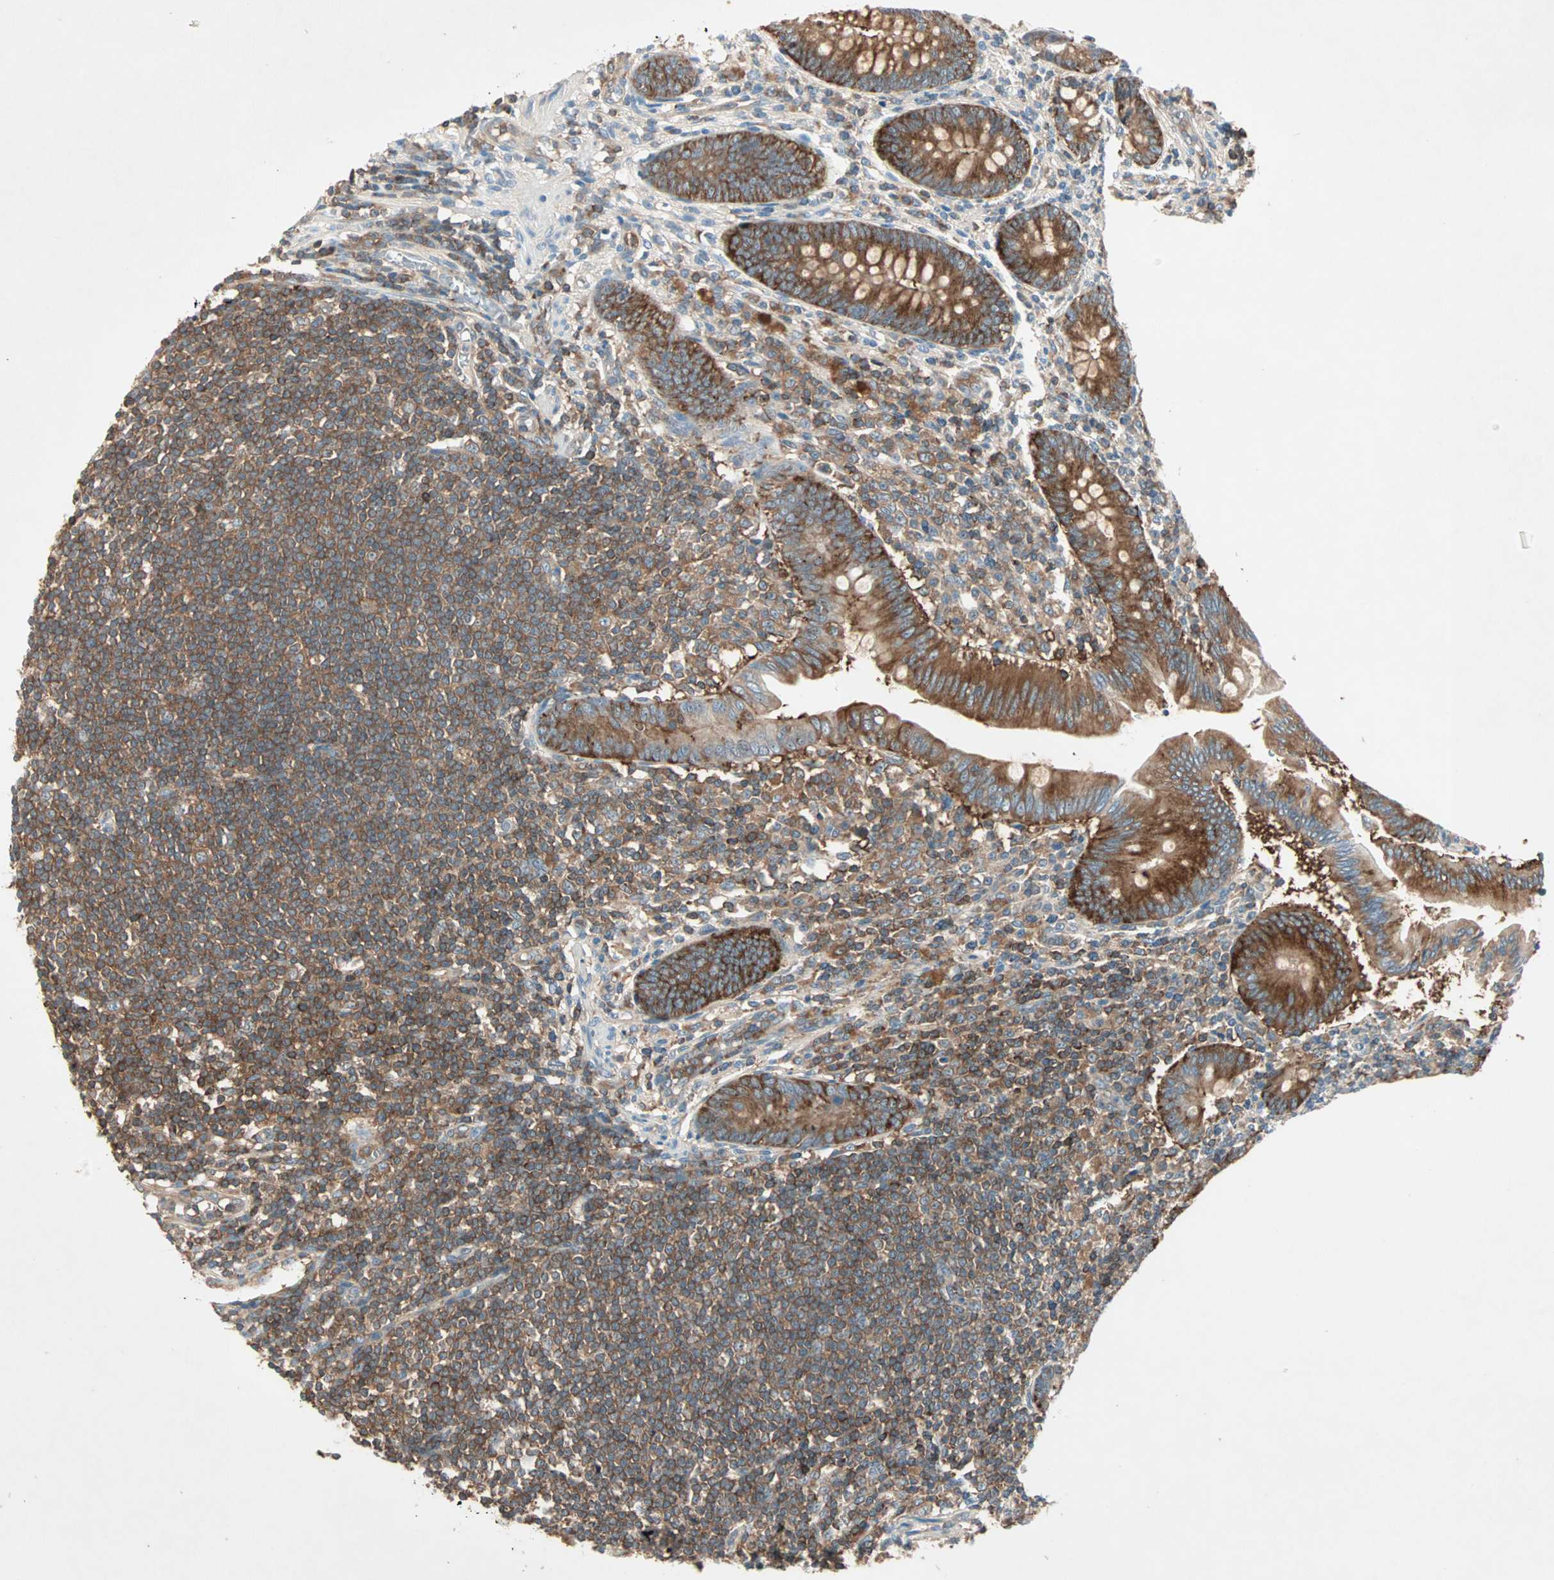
{"staining": {"intensity": "strong", "quantity": ">75%", "location": "cytoplasmic/membranous"}, "tissue": "appendix", "cell_type": "Glandular cells", "image_type": "normal", "snomed": [{"axis": "morphology", "description": "Normal tissue, NOS"}, {"axis": "morphology", "description": "Inflammation, NOS"}, {"axis": "topography", "description": "Appendix"}], "caption": "Immunohistochemical staining of unremarkable human appendix shows high levels of strong cytoplasmic/membranous positivity in approximately >75% of glandular cells.", "gene": "TEC", "patient": {"sex": "male", "age": 46}}